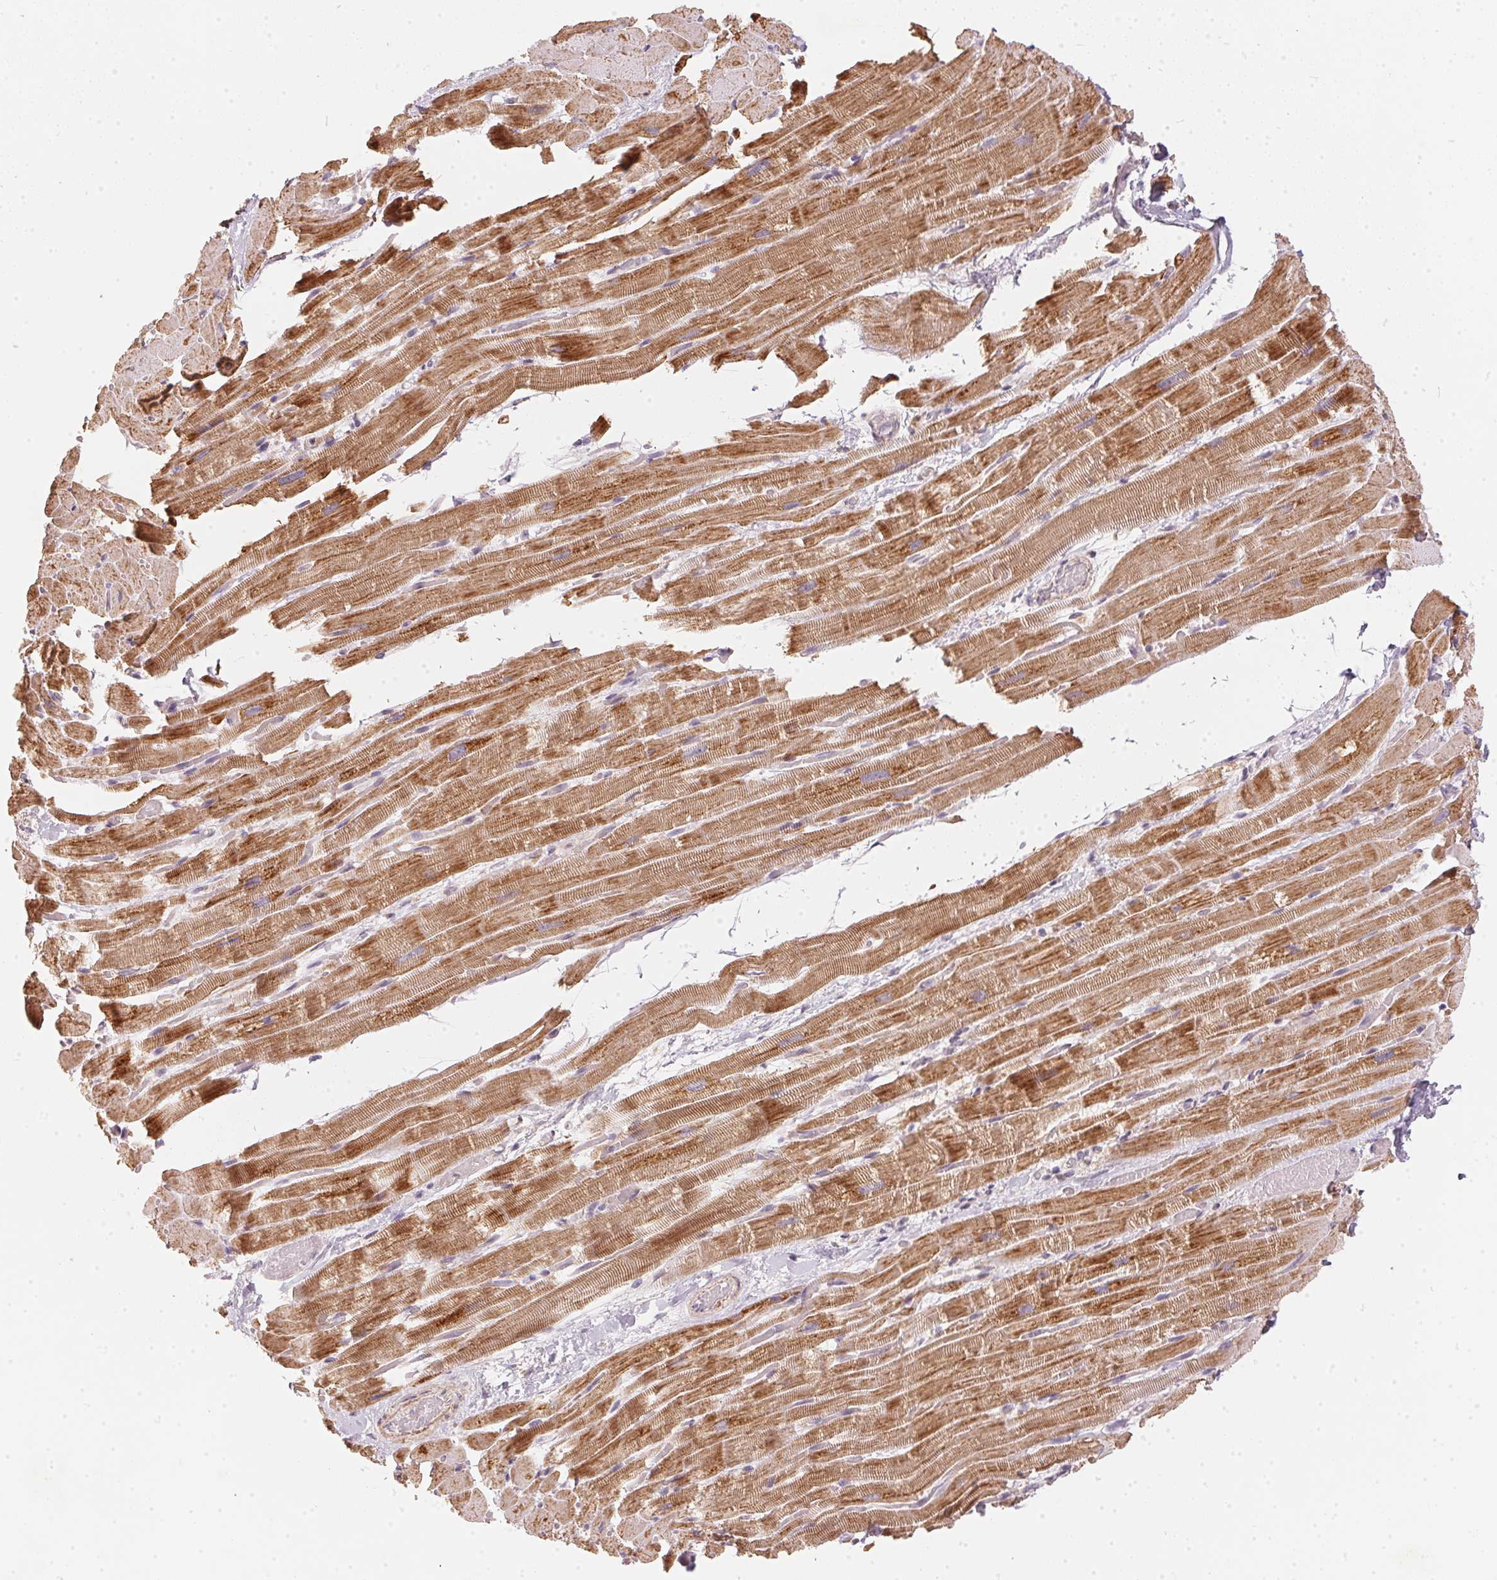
{"staining": {"intensity": "moderate", "quantity": ">75%", "location": "cytoplasmic/membranous"}, "tissue": "heart muscle", "cell_type": "Cardiomyocytes", "image_type": "normal", "snomed": [{"axis": "morphology", "description": "Normal tissue, NOS"}, {"axis": "topography", "description": "Heart"}], "caption": "Human heart muscle stained for a protein (brown) displays moderate cytoplasmic/membranous positive positivity in approximately >75% of cardiomyocytes.", "gene": "VWA5B2", "patient": {"sex": "male", "age": 37}}